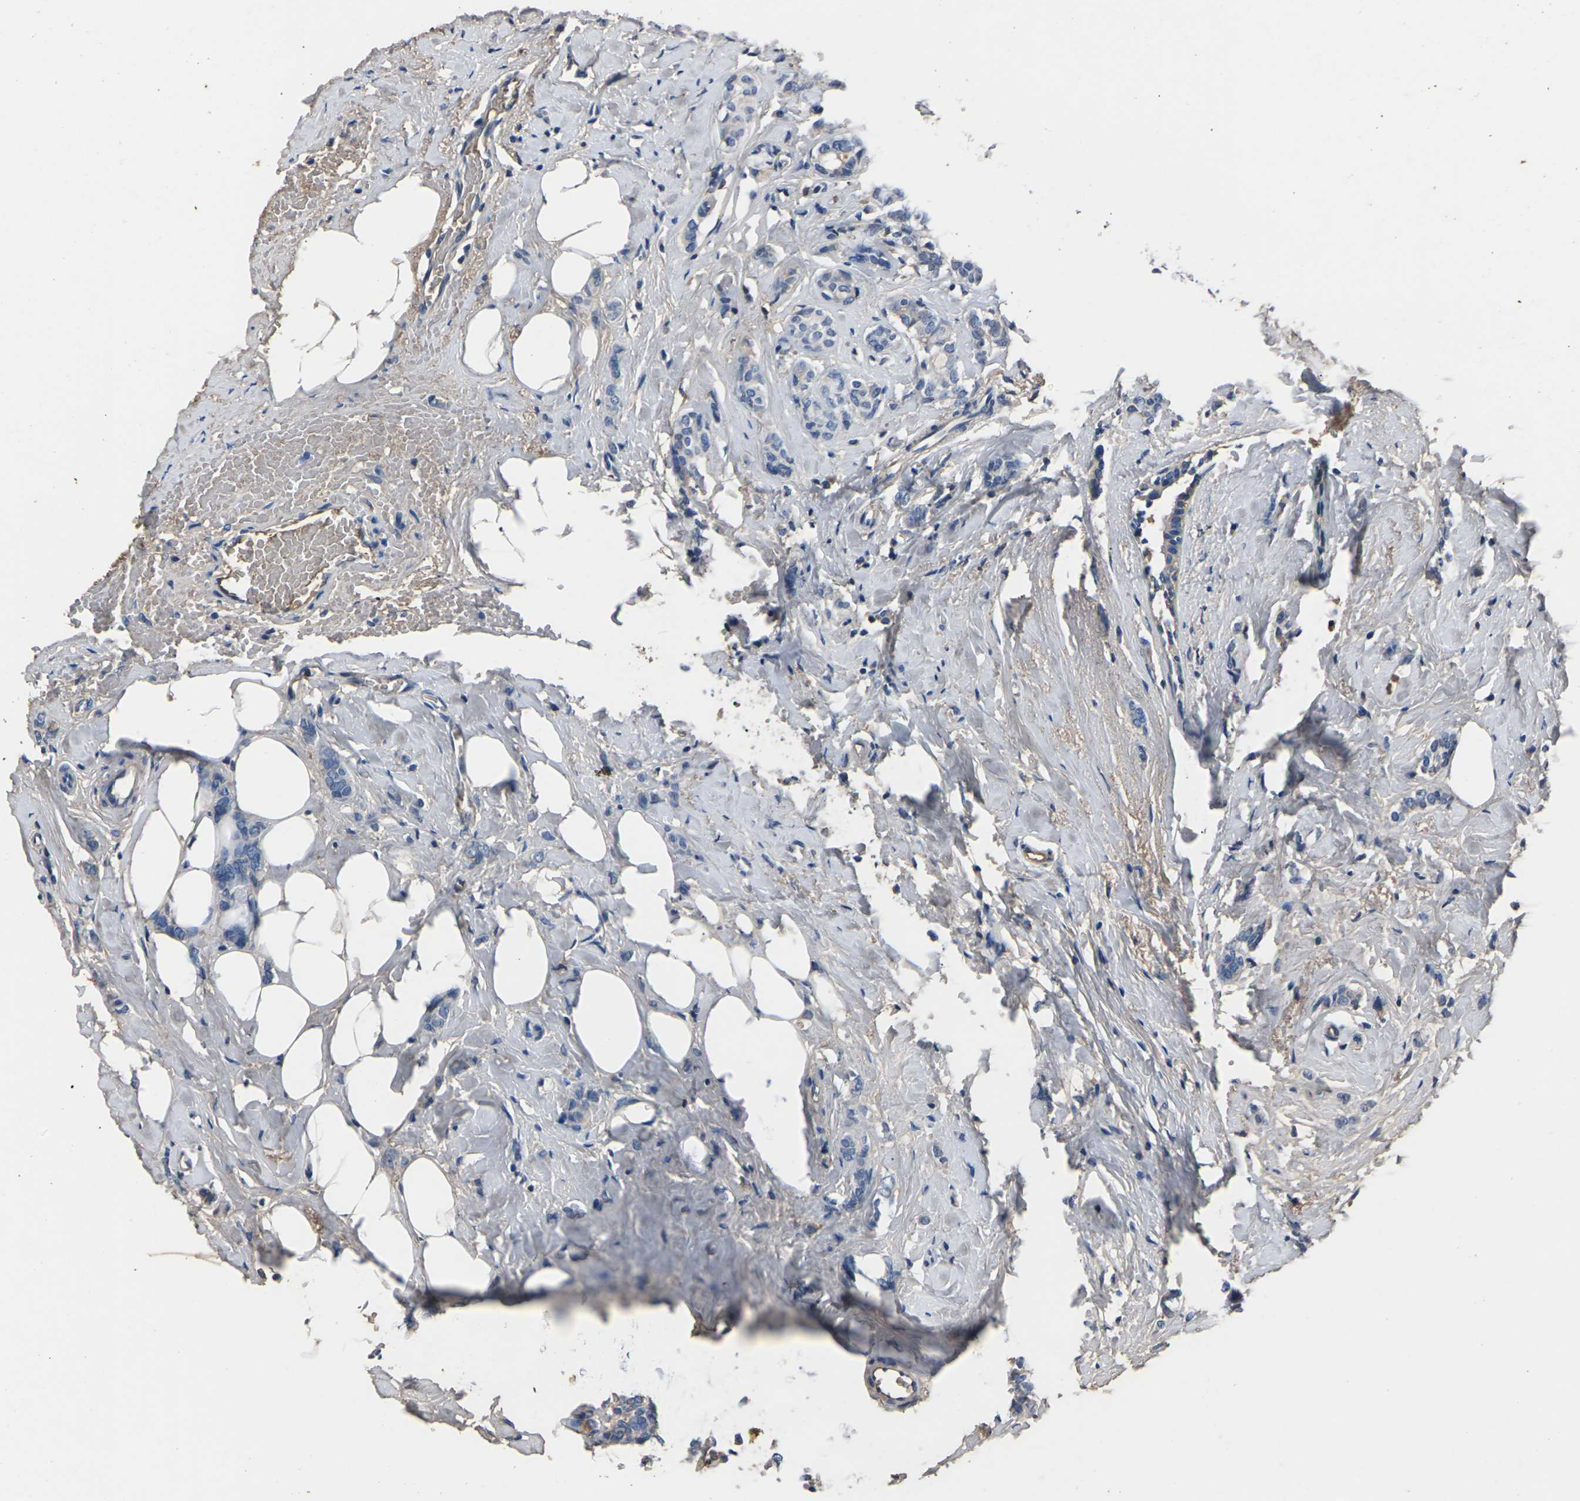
{"staining": {"intensity": "negative", "quantity": "none", "location": "none"}, "tissue": "breast cancer", "cell_type": "Tumor cells", "image_type": "cancer", "snomed": [{"axis": "morphology", "description": "Lobular carcinoma"}, {"axis": "topography", "description": "Breast"}], "caption": "IHC of human breast lobular carcinoma displays no staining in tumor cells.", "gene": "LEP", "patient": {"sex": "female", "age": 60}}